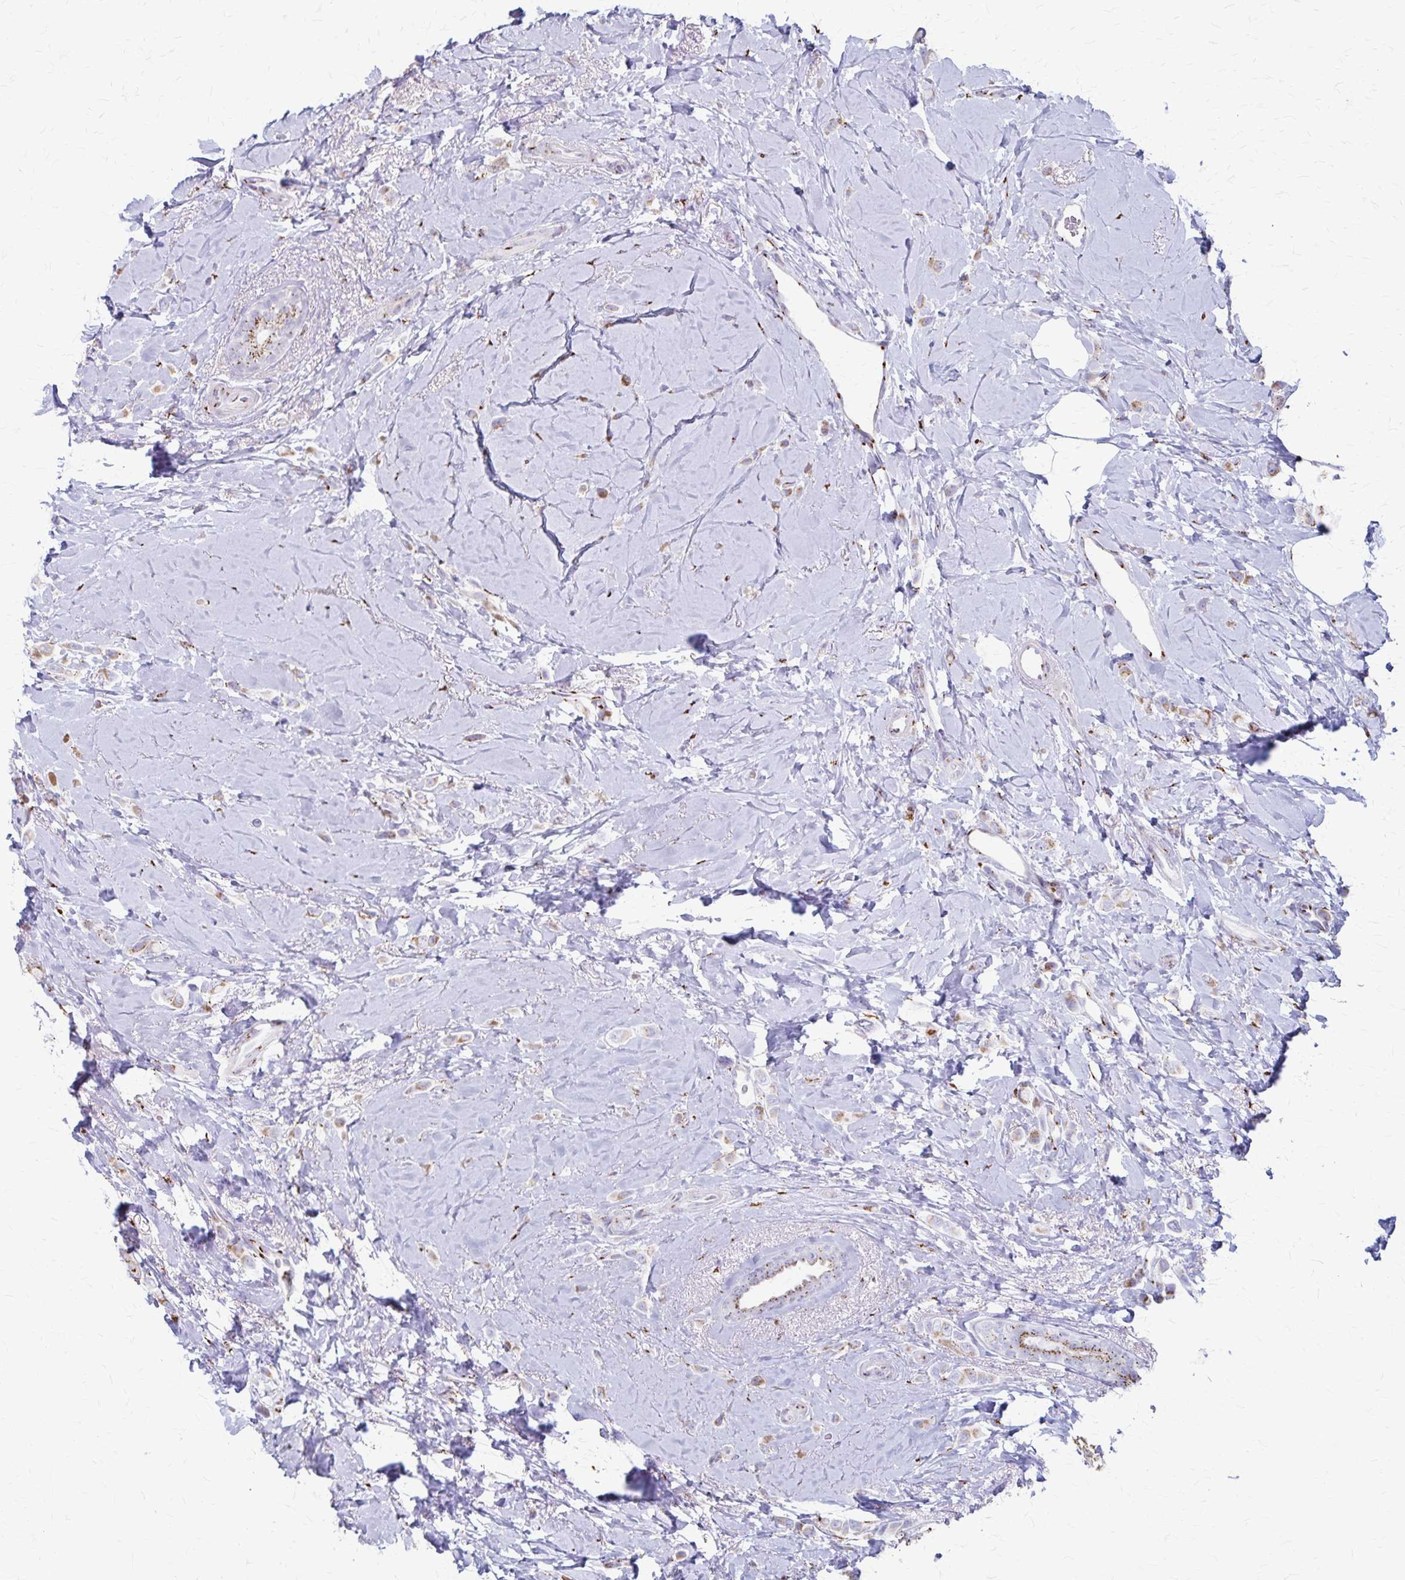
{"staining": {"intensity": "weak", "quantity": "25%-75%", "location": "cytoplasmic/membranous"}, "tissue": "breast cancer", "cell_type": "Tumor cells", "image_type": "cancer", "snomed": [{"axis": "morphology", "description": "Lobular carcinoma"}, {"axis": "topography", "description": "Breast"}], "caption": "Weak cytoplasmic/membranous staining is seen in approximately 25%-75% of tumor cells in breast lobular carcinoma.", "gene": "MCFD2", "patient": {"sex": "female", "age": 66}}